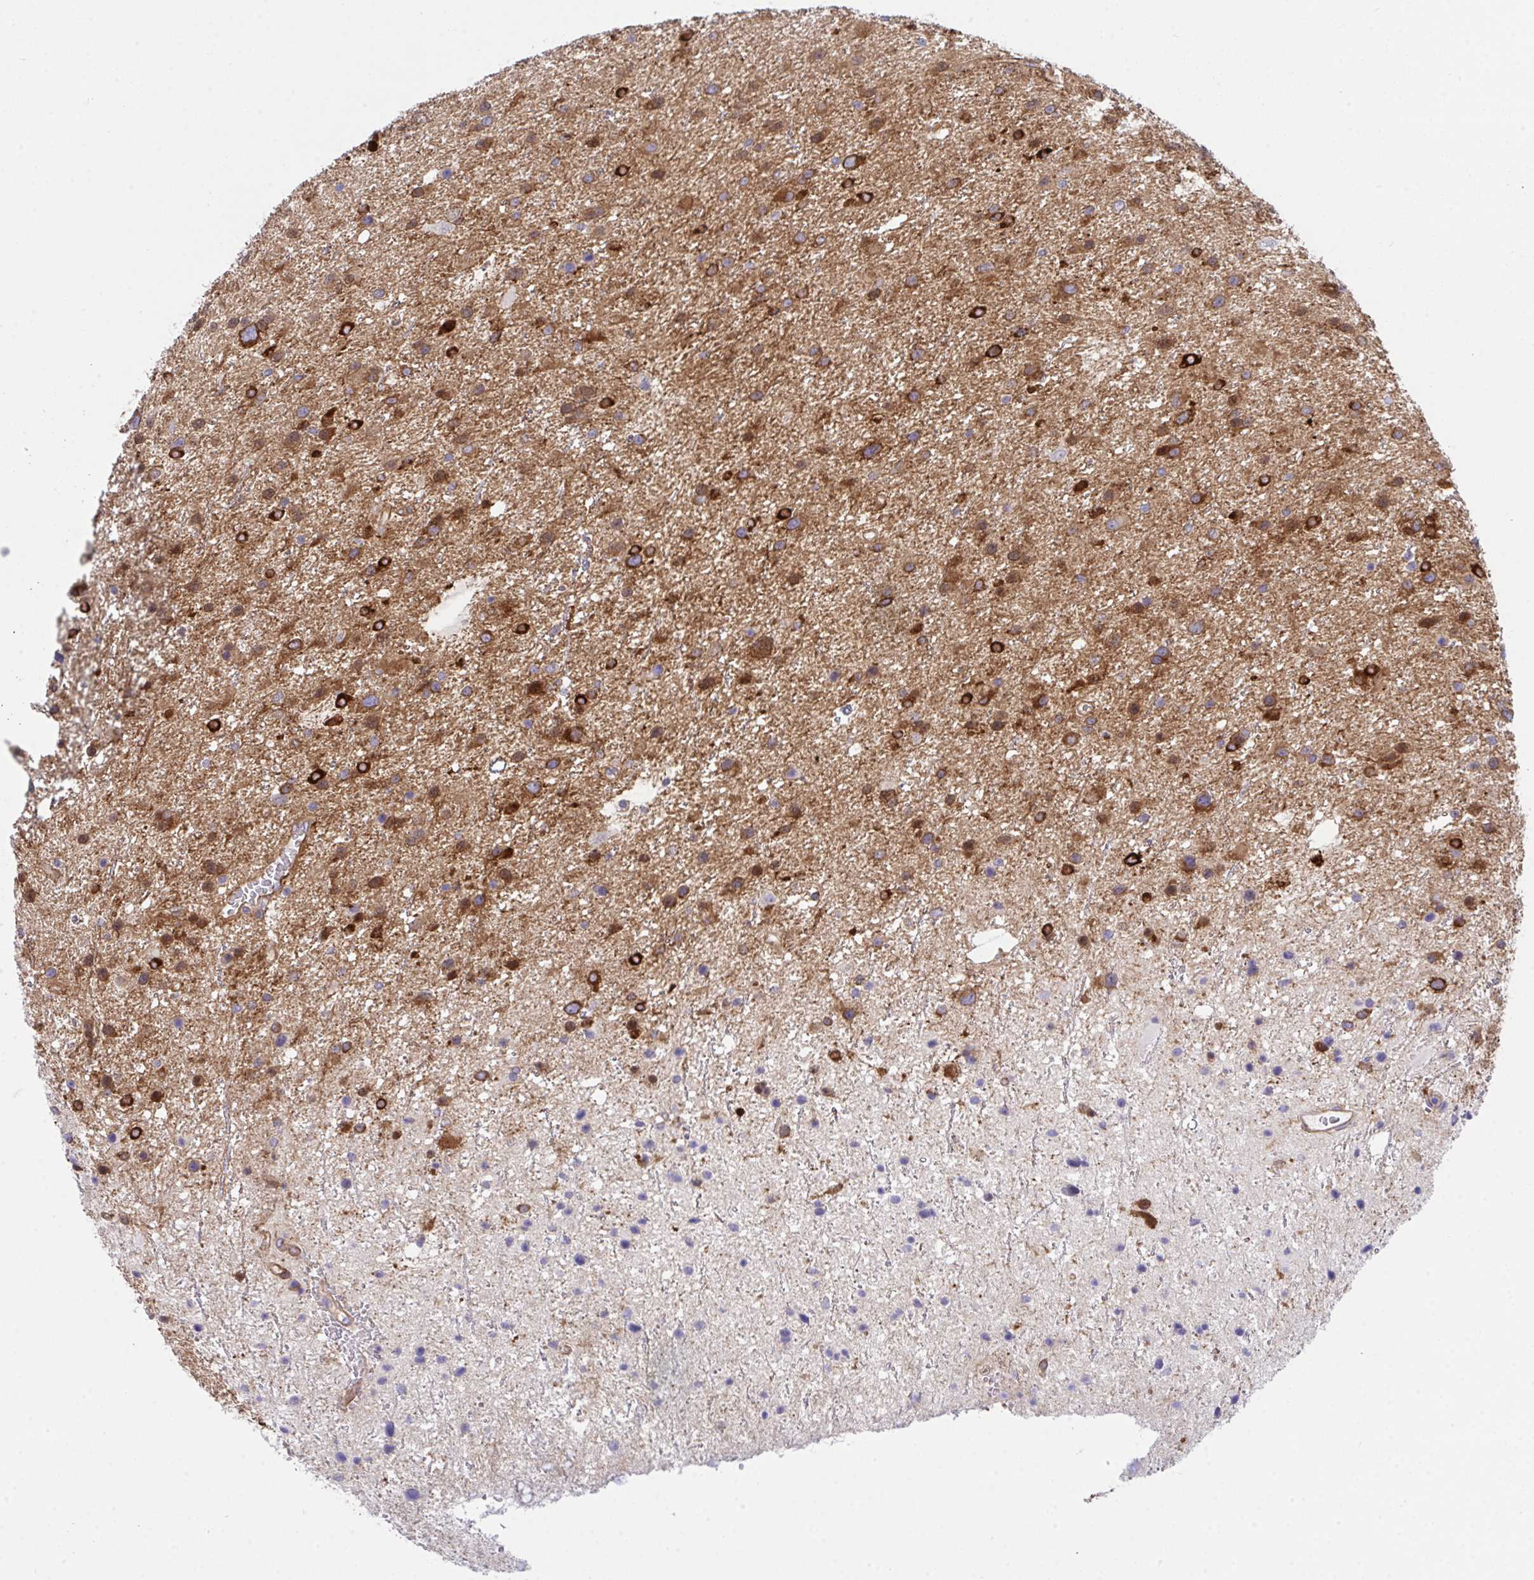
{"staining": {"intensity": "strong", "quantity": "25%-75%", "location": "cytoplasmic/membranous"}, "tissue": "glioma", "cell_type": "Tumor cells", "image_type": "cancer", "snomed": [{"axis": "morphology", "description": "Glioma, malignant, Low grade"}, {"axis": "topography", "description": "Brain"}], "caption": "Strong cytoplasmic/membranous expression is present in approximately 25%-75% of tumor cells in glioma.", "gene": "GAB1", "patient": {"sex": "female", "age": 32}}